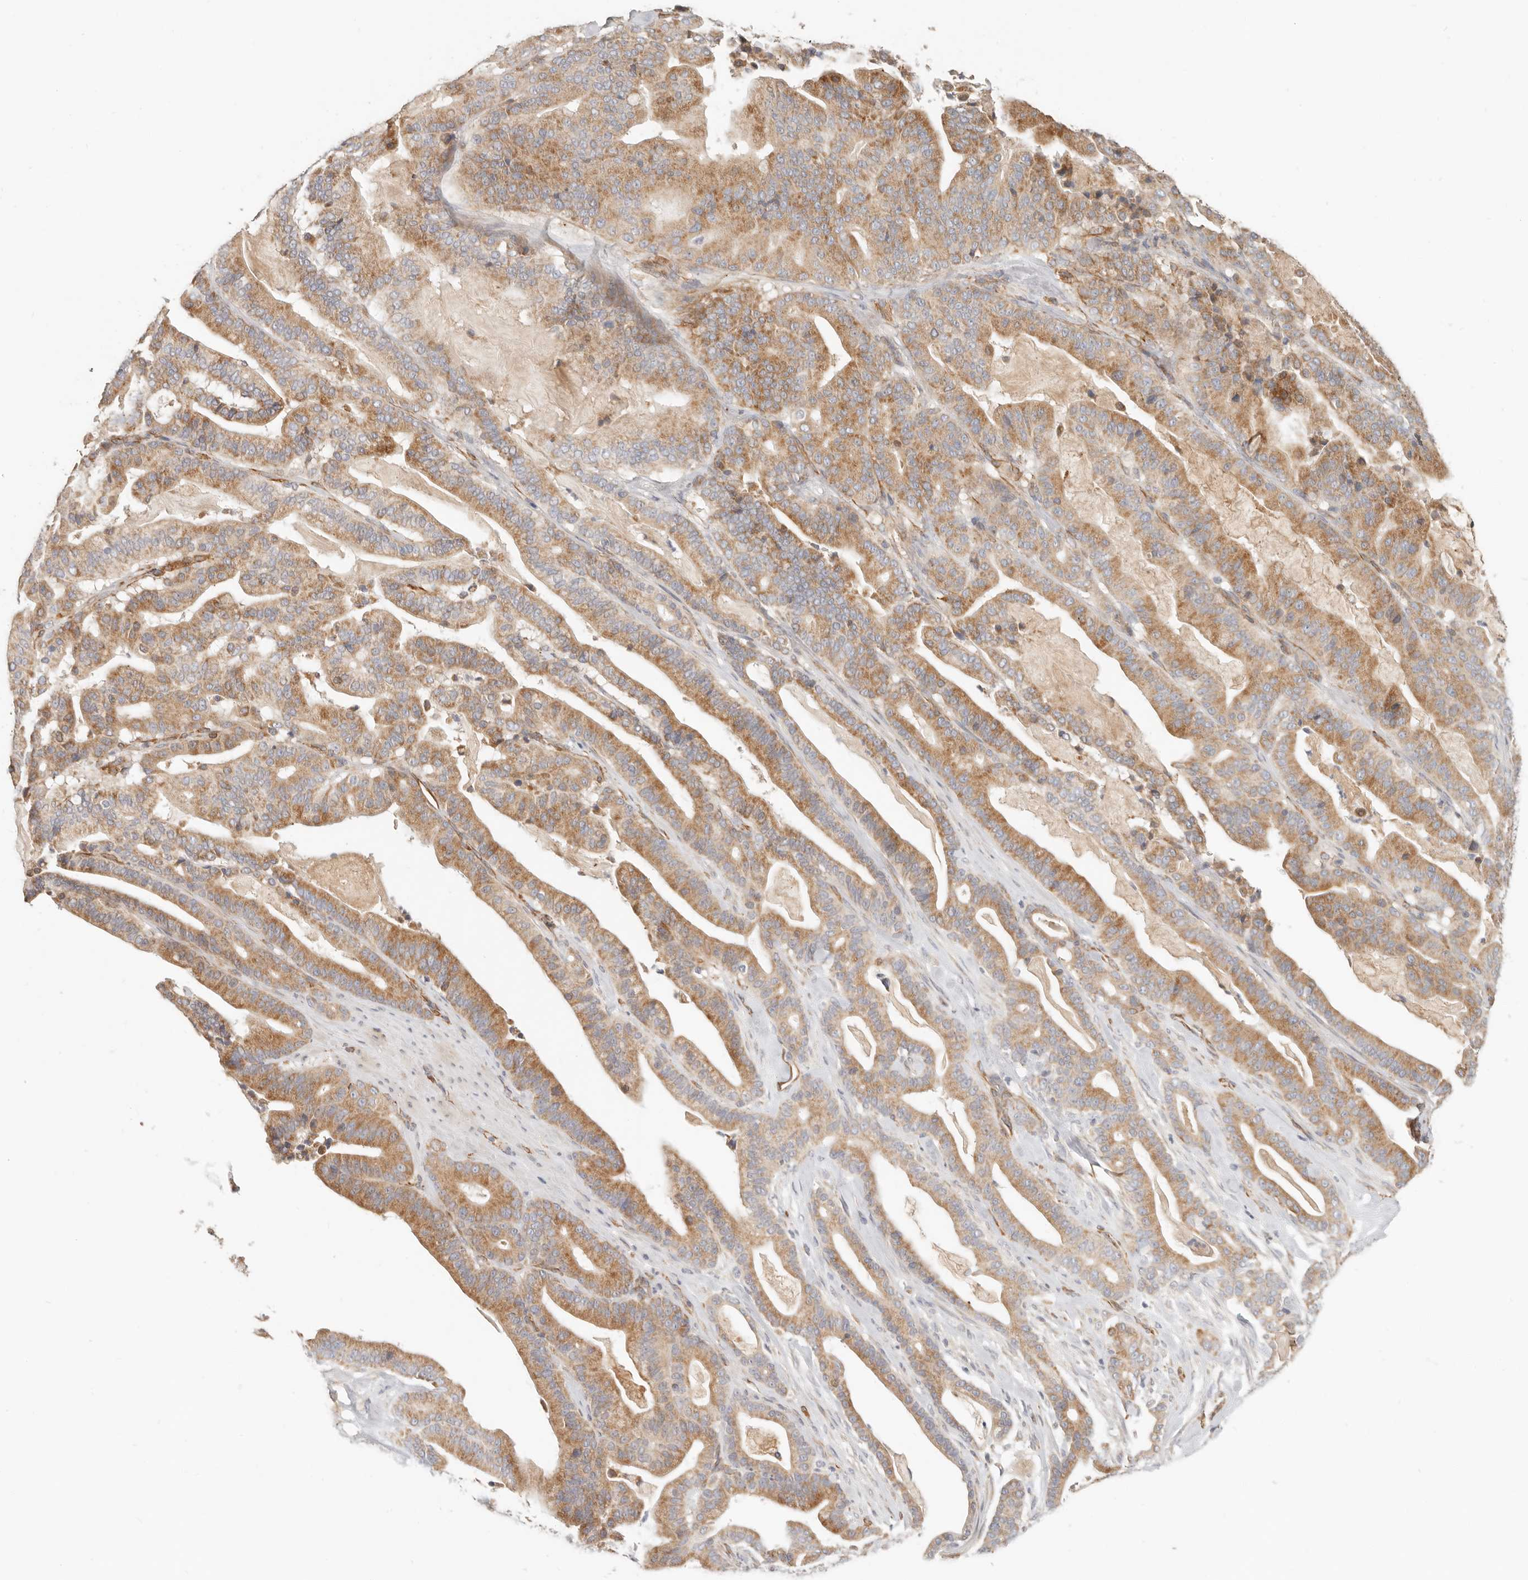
{"staining": {"intensity": "moderate", "quantity": ">75%", "location": "cytoplasmic/membranous"}, "tissue": "pancreatic cancer", "cell_type": "Tumor cells", "image_type": "cancer", "snomed": [{"axis": "morphology", "description": "Adenocarcinoma, NOS"}, {"axis": "topography", "description": "Pancreas"}], "caption": "DAB immunohistochemical staining of human adenocarcinoma (pancreatic) displays moderate cytoplasmic/membranous protein positivity in approximately >75% of tumor cells.", "gene": "SPRING1", "patient": {"sex": "male", "age": 63}}